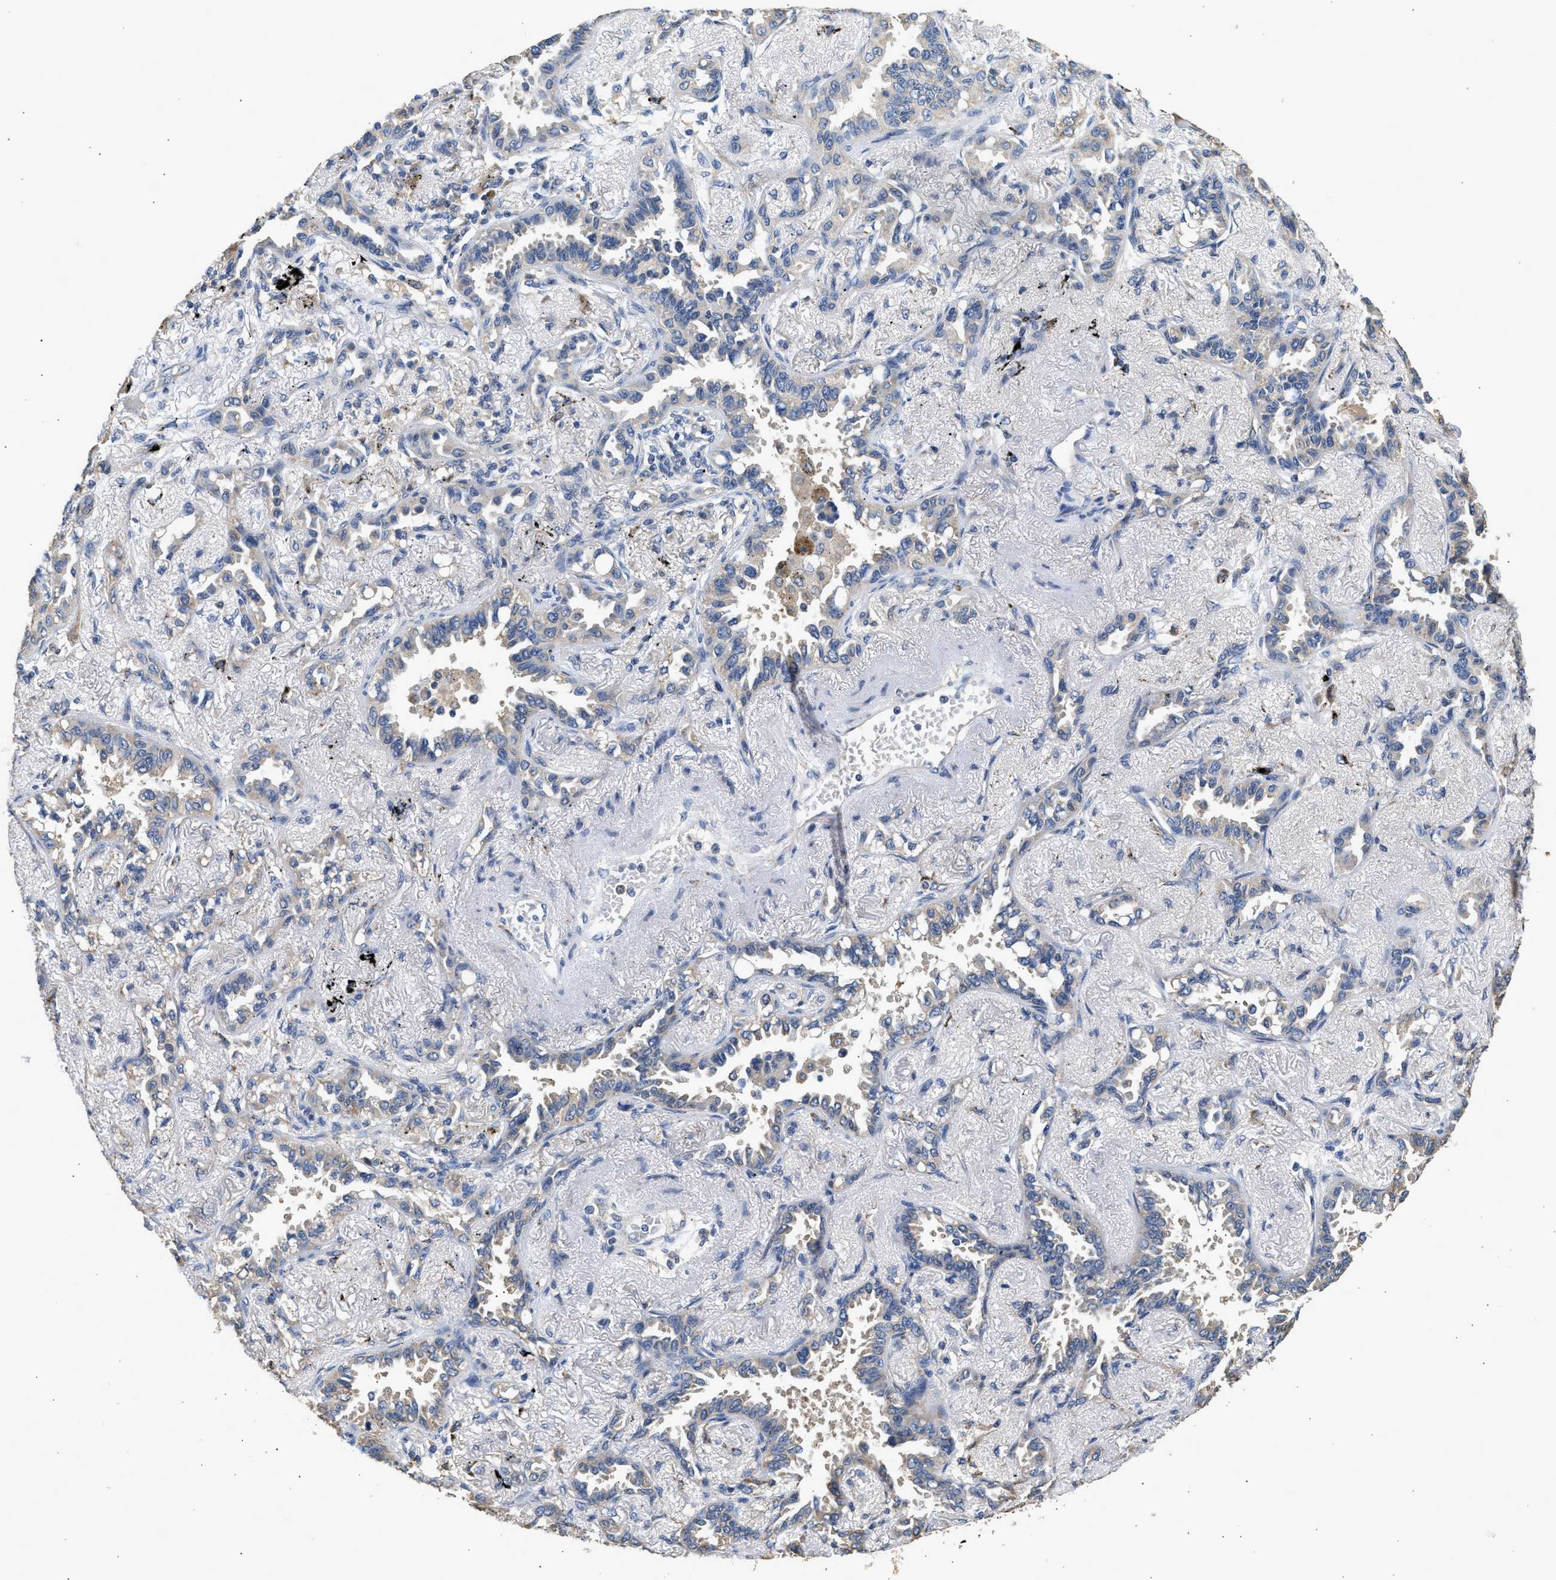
{"staining": {"intensity": "negative", "quantity": "none", "location": "none"}, "tissue": "lung cancer", "cell_type": "Tumor cells", "image_type": "cancer", "snomed": [{"axis": "morphology", "description": "Adenocarcinoma, NOS"}, {"axis": "topography", "description": "Lung"}], "caption": "Tumor cells are negative for brown protein staining in adenocarcinoma (lung). (DAB immunohistochemistry (IHC) visualized using brightfield microscopy, high magnification).", "gene": "WDR31", "patient": {"sex": "male", "age": 59}}